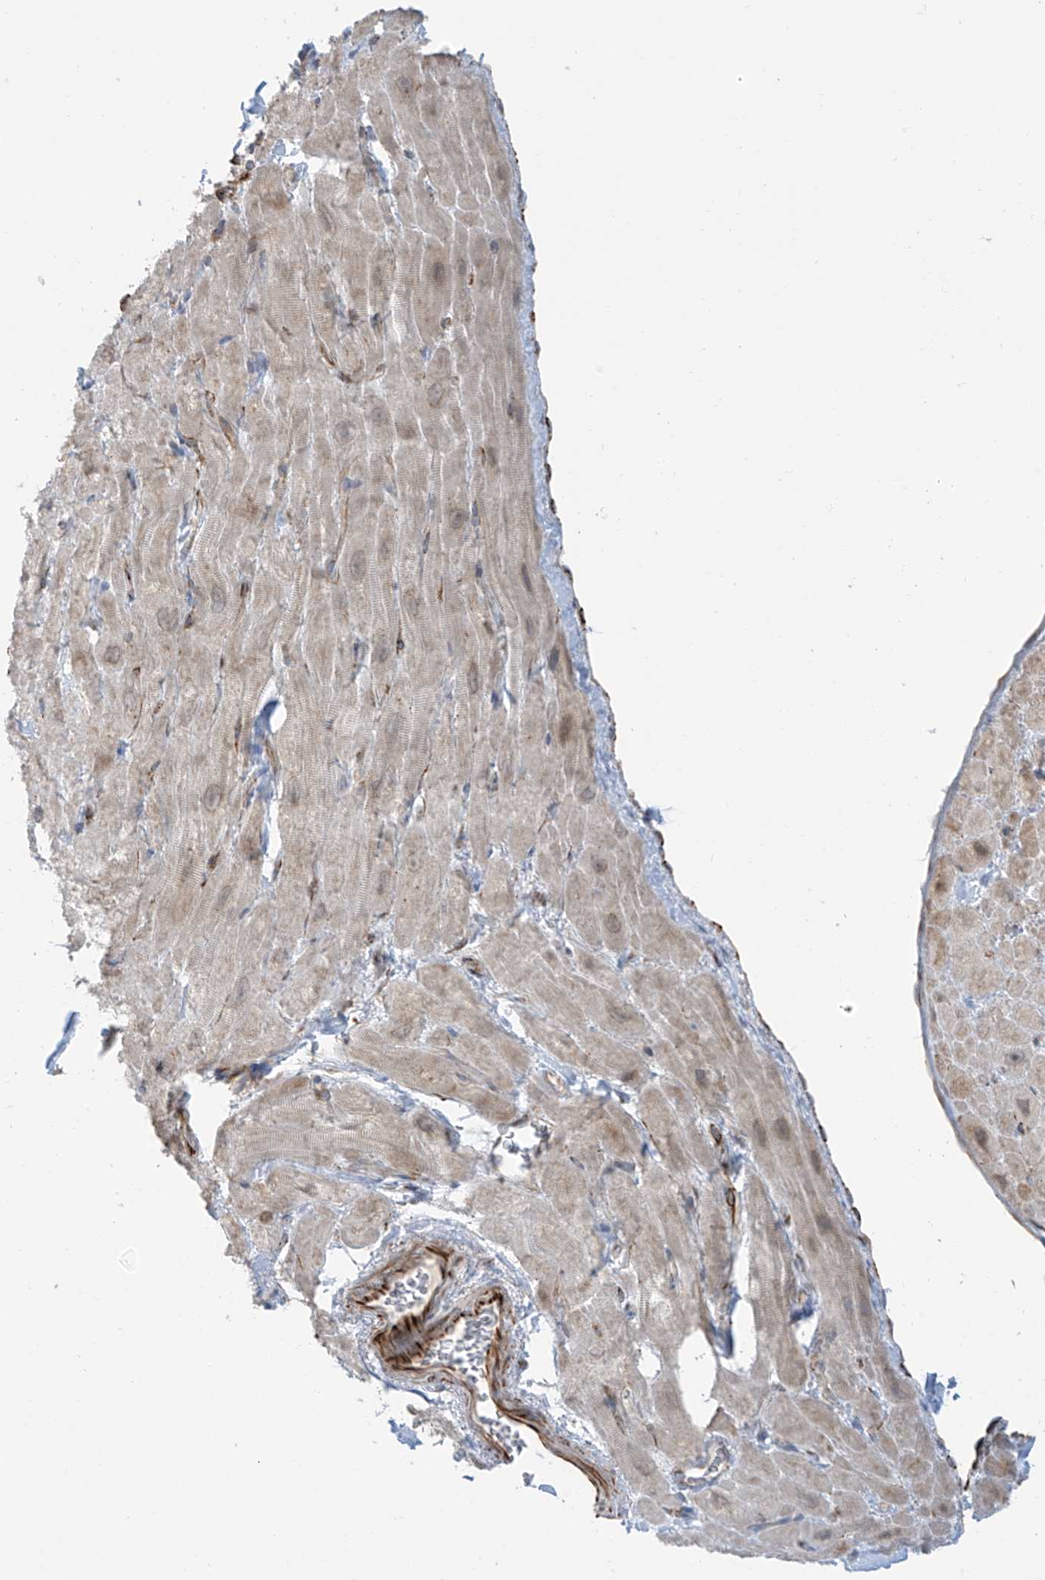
{"staining": {"intensity": "negative", "quantity": "none", "location": "none"}, "tissue": "heart muscle", "cell_type": "Cardiomyocytes", "image_type": "normal", "snomed": [{"axis": "morphology", "description": "Normal tissue, NOS"}, {"axis": "topography", "description": "Heart"}], "caption": "This is a photomicrograph of immunohistochemistry (IHC) staining of benign heart muscle, which shows no staining in cardiomyocytes.", "gene": "HS6ST2", "patient": {"sex": "male", "age": 49}}